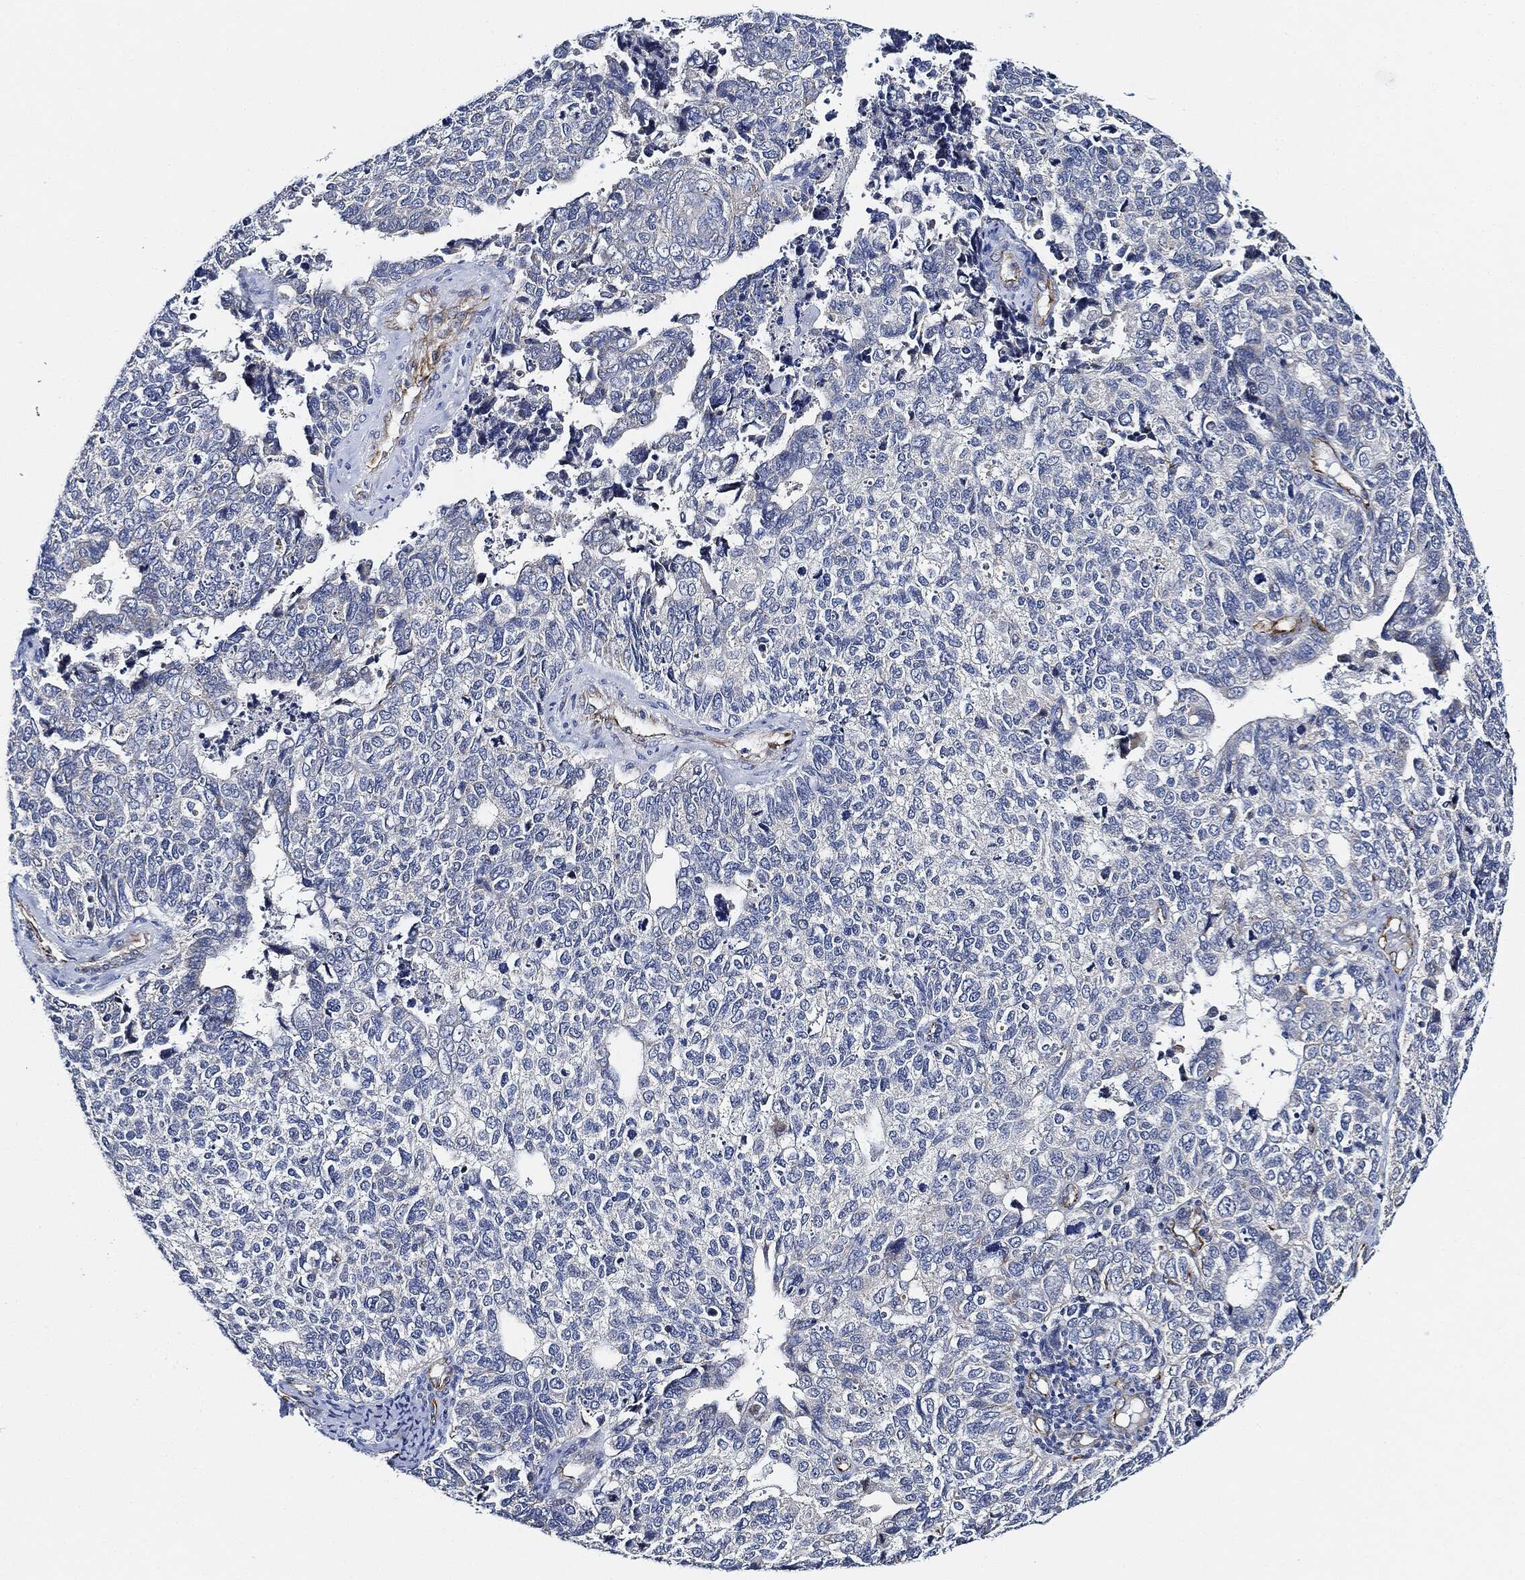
{"staining": {"intensity": "negative", "quantity": "none", "location": "none"}, "tissue": "cervical cancer", "cell_type": "Tumor cells", "image_type": "cancer", "snomed": [{"axis": "morphology", "description": "Squamous cell carcinoma, NOS"}, {"axis": "topography", "description": "Cervix"}], "caption": "Immunohistochemistry micrograph of human cervical cancer (squamous cell carcinoma) stained for a protein (brown), which shows no positivity in tumor cells. Nuclei are stained in blue.", "gene": "THSD1", "patient": {"sex": "female", "age": 63}}